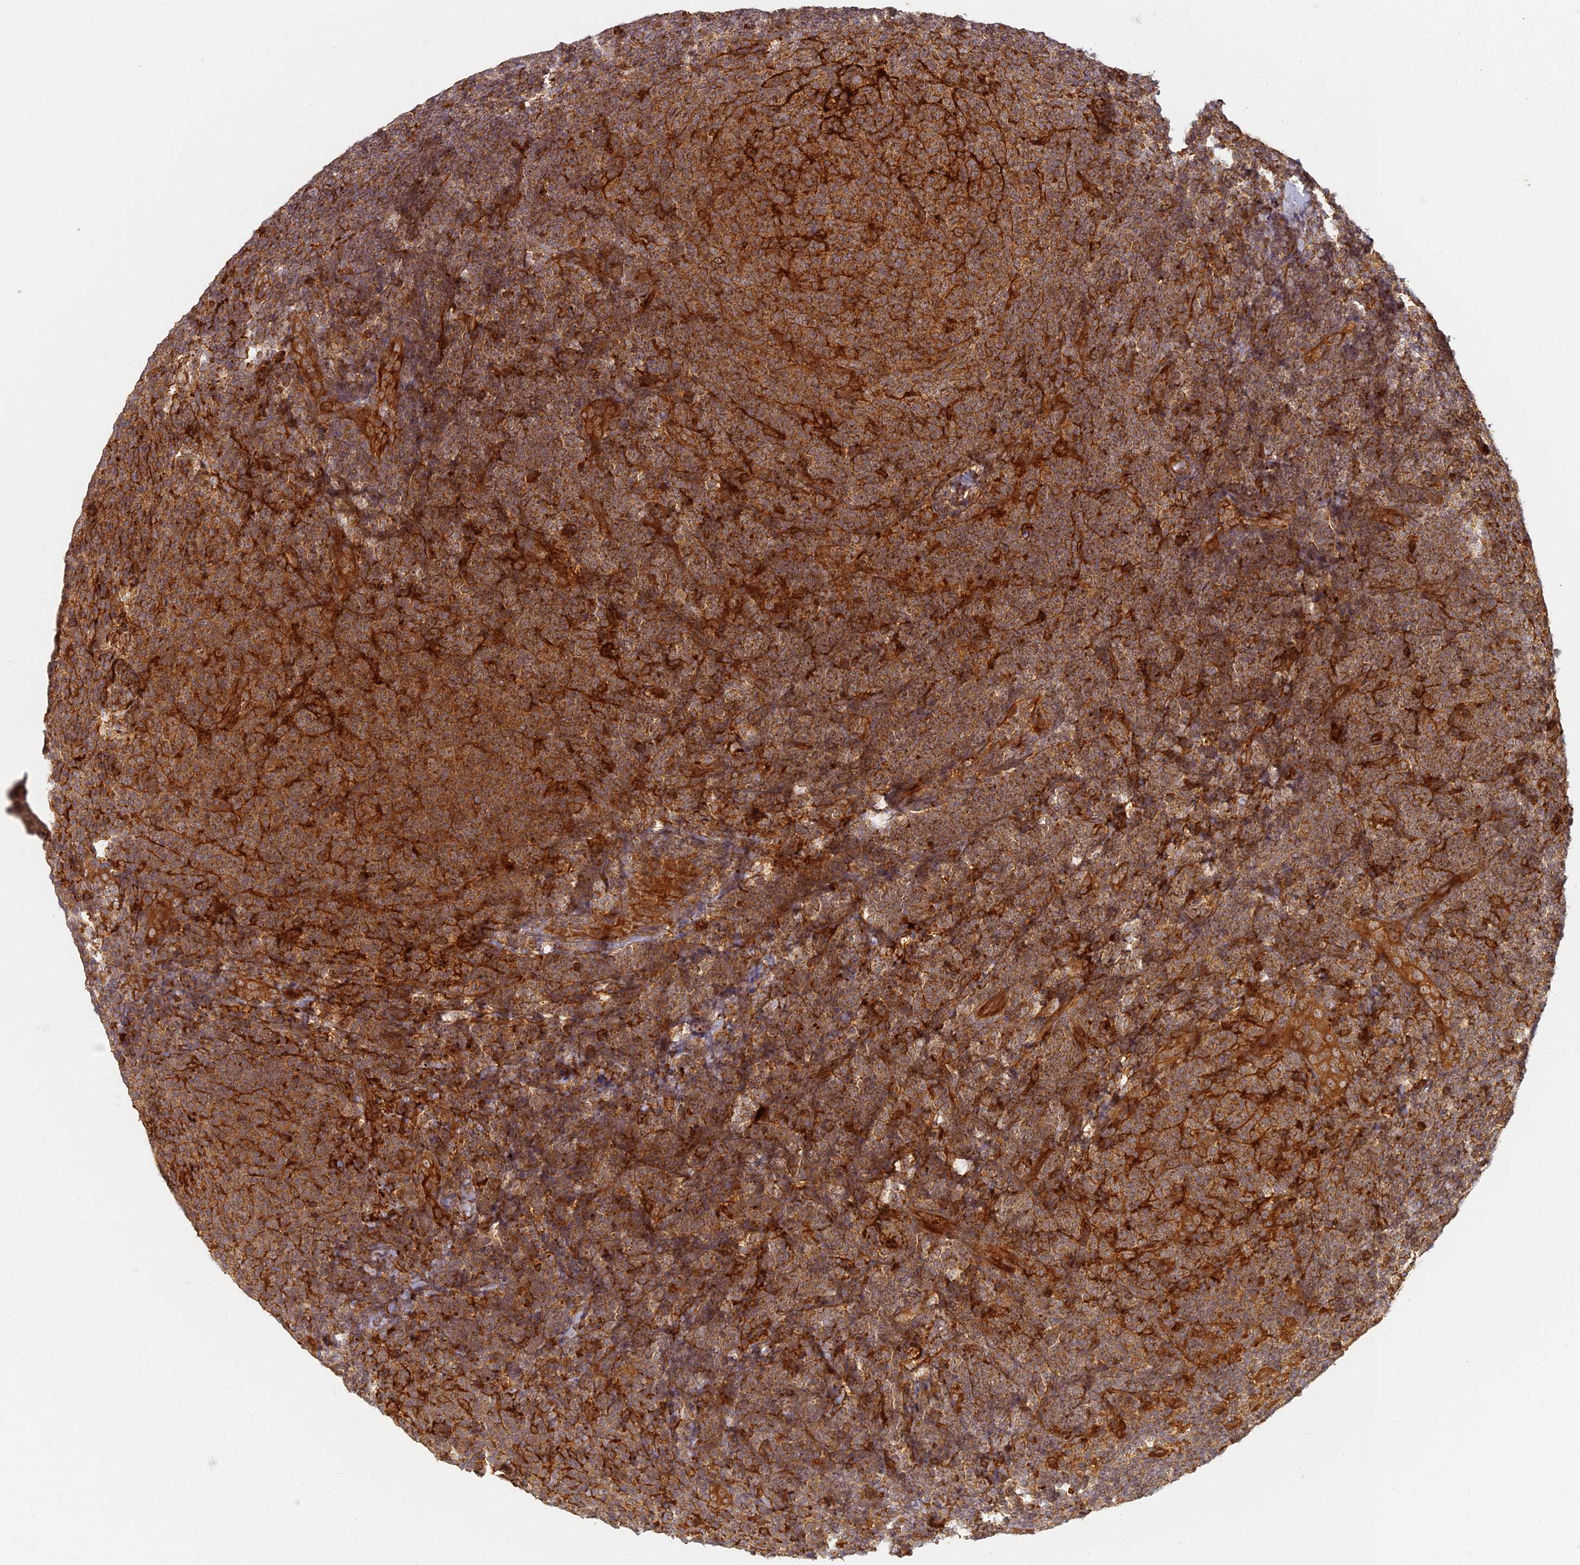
{"staining": {"intensity": "strong", "quantity": ">75%", "location": "cytoplasmic/membranous"}, "tissue": "lymphoma", "cell_type": "Tumor cells", "image_type": "cancer", "snomed": [{"axis": "morphology", "description": "Malignant lymphoma, non-Hodgkin's type, Low grade"}, {"axis": "topography", "description": "Lymph node"}], "caption": "DAB (3,3'-diaminobenzidine) immunohistochemical staining of malignant lymphoma, non-Hodgkin's type (low-grade) demonstrates strong cytoplasmic/membranous protein expression in about >75% of tumor cells. The staining was performed using DAB to visualize the protein expression in brown, while the nuclei were stained in blue with hematoxylin (Magnification: 20x).", "gene": "INO80D", "patient": {"sex": "male", "age": 66}}